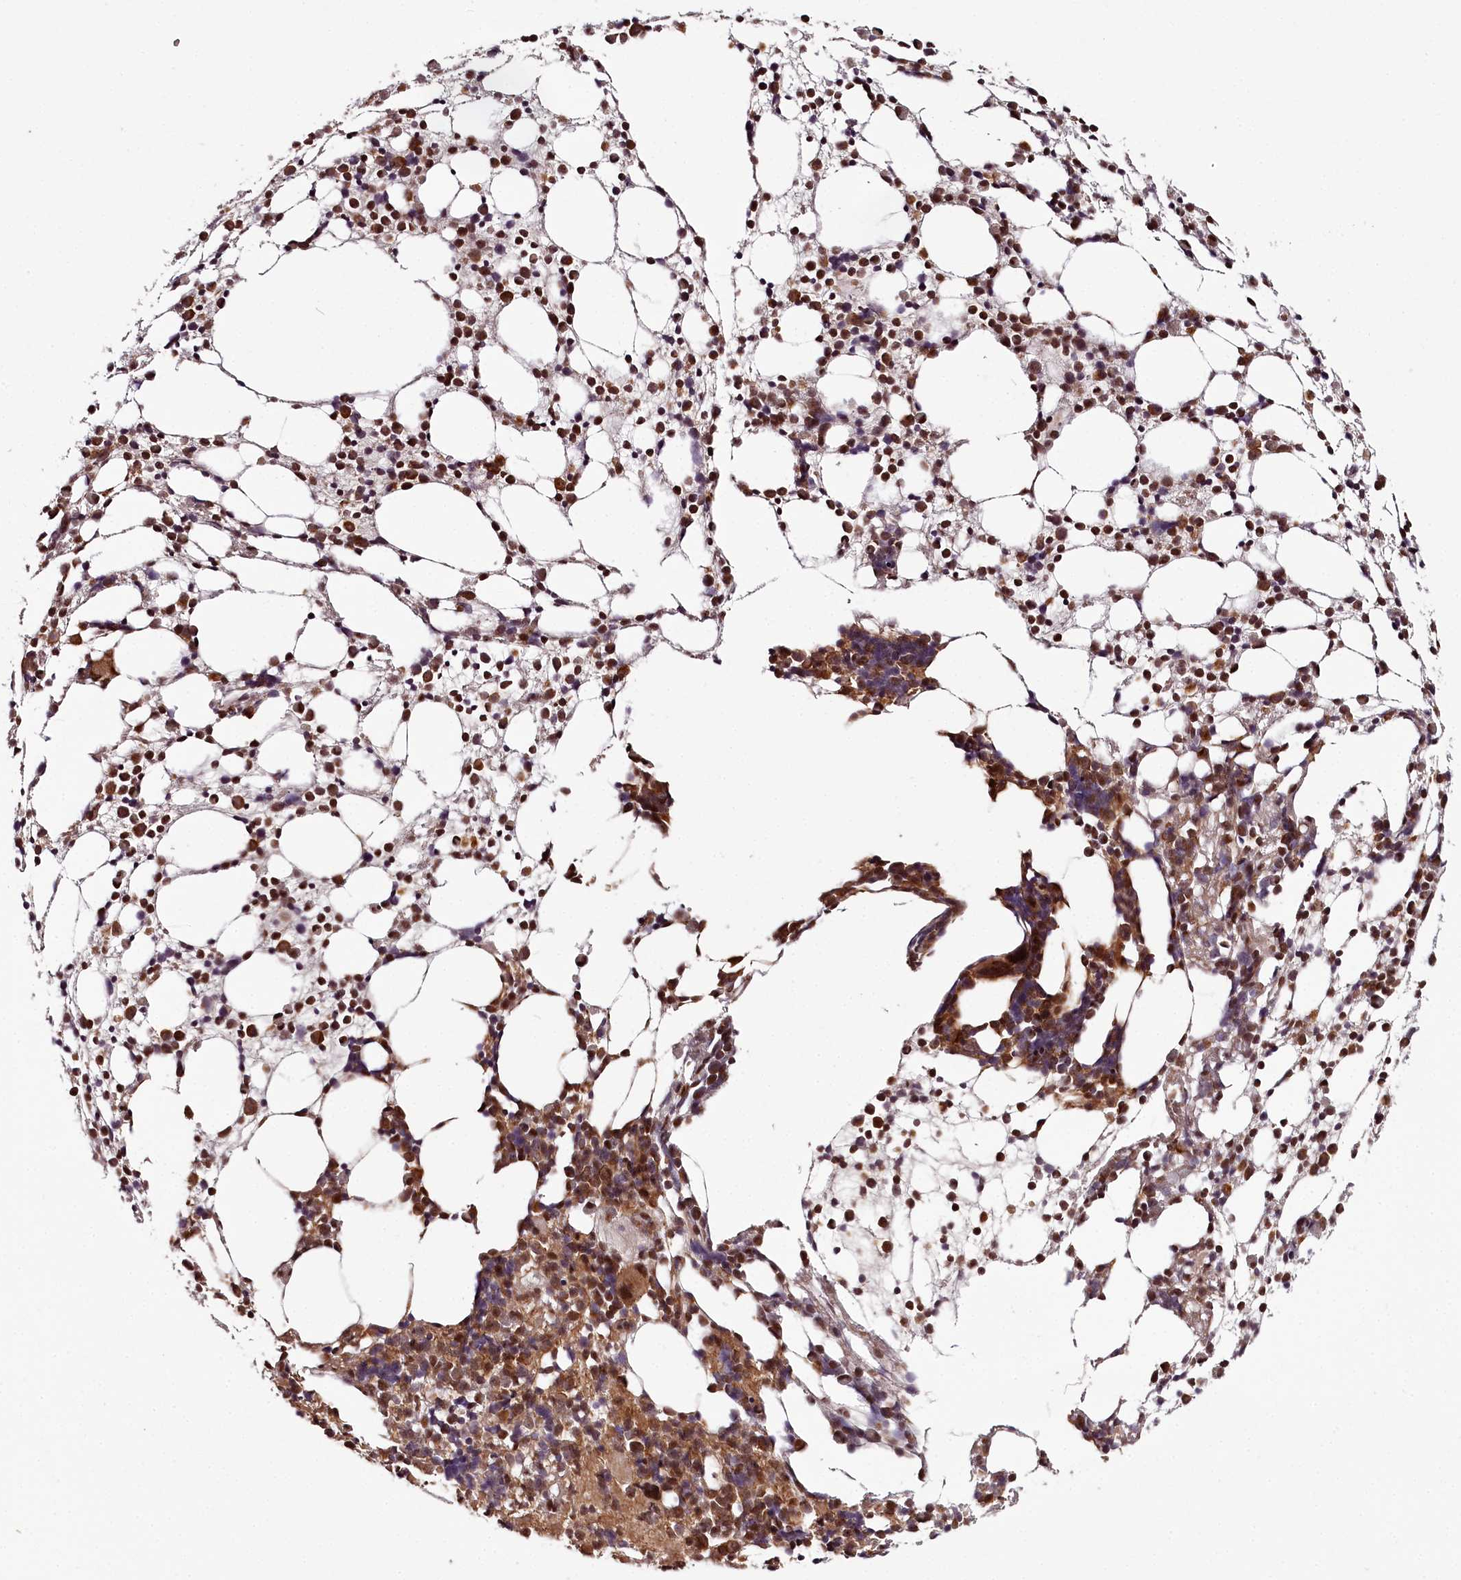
{"staining": {"intensity": "strong", "quantity": ">75%", "location": "cytoplasmic/membranous,nuclear"}, "tissue": "bone marrow", "cell_type": "Hematopoietic cells", "image_type": "normal", "snomed": [{"axis": "morphology", "description": "Normal tissue, NOS"}, {"axis": "topography", "description": "Bone marrow"}], "caption": "Hematopoietic cells show strong cytoplasmic/membranous,nuclear expression in about >75% of cells in normal bone marrow.", "gene": "MAML3", "patient": {"sex": "female", "age": 57}}